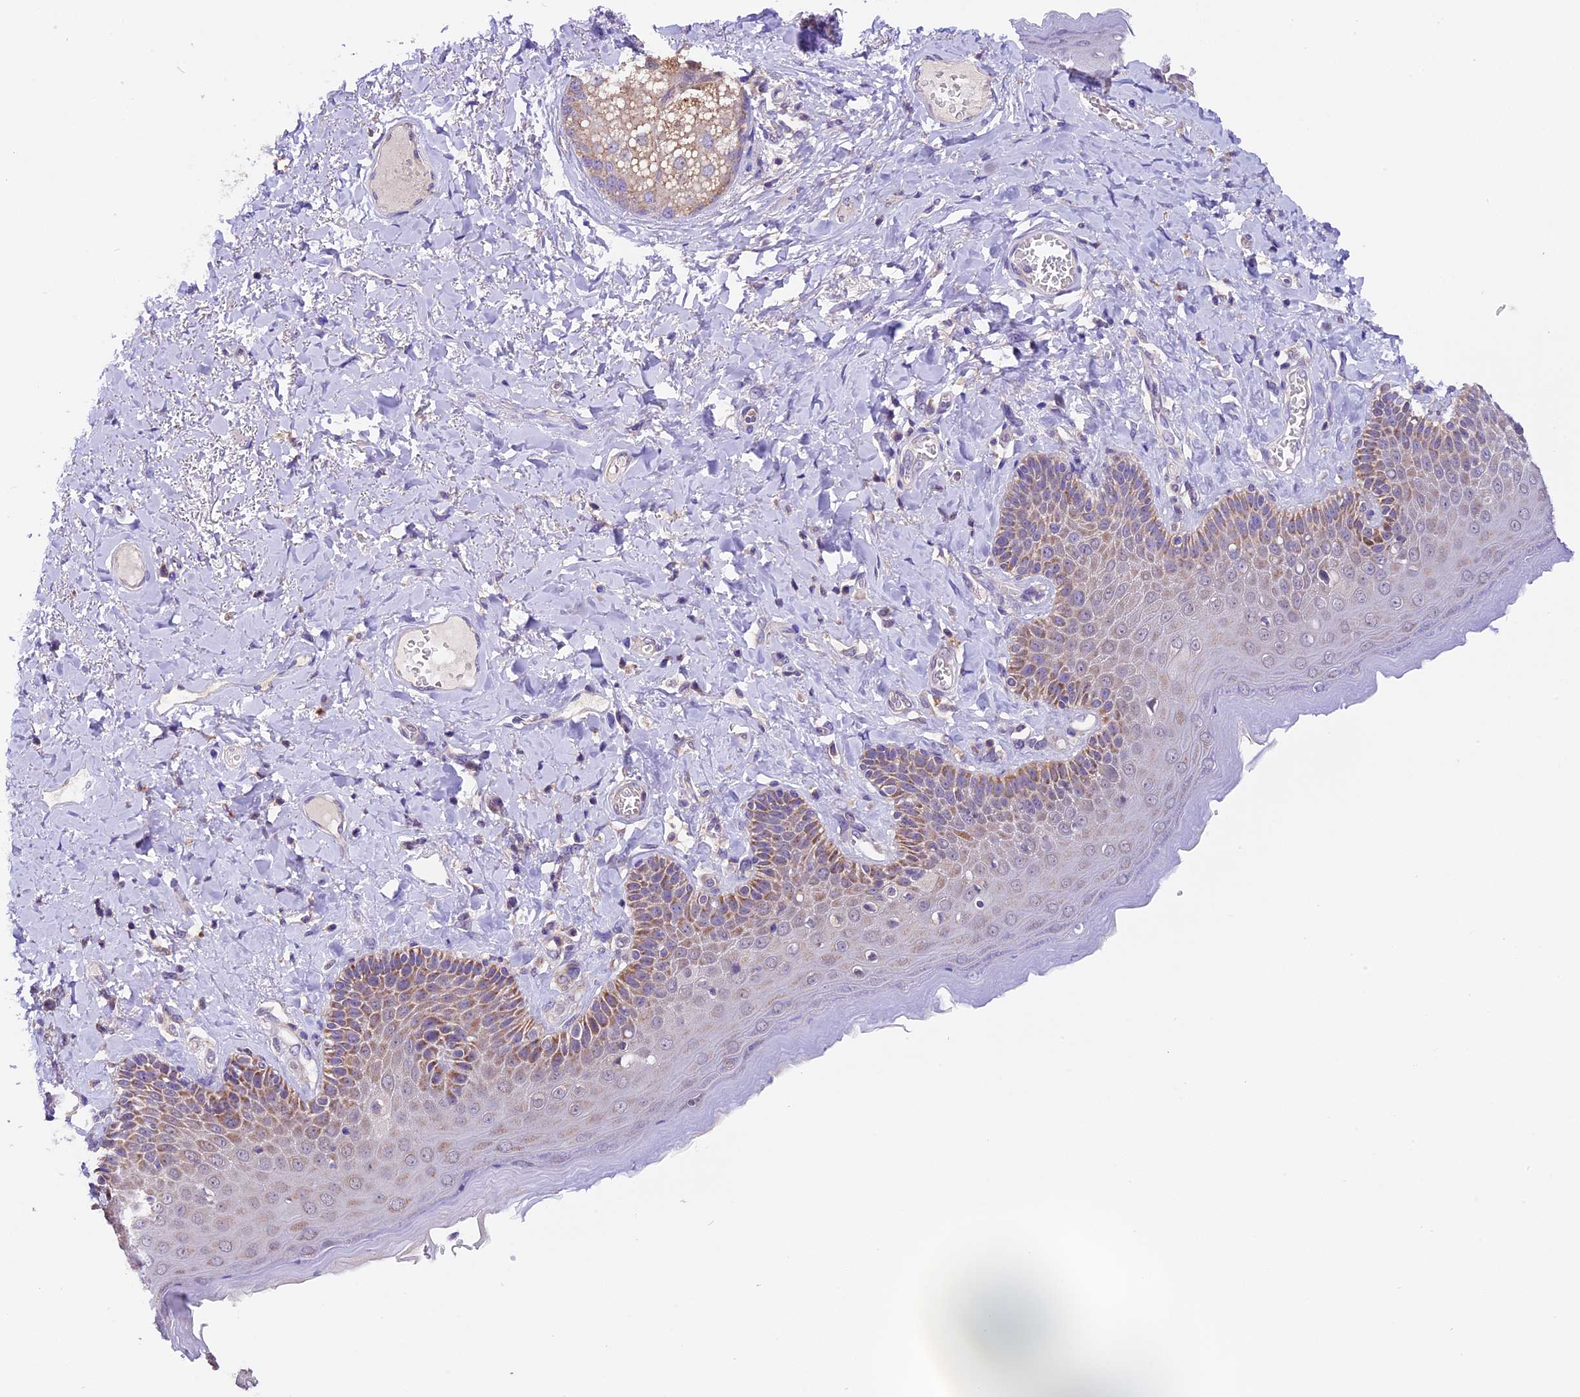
{"staining": {"intensity": "moderate", "quantity": "<25%", "location": "cytoplasmic/membranous"}, "tissue": "skin", "cell_type": "Epidermal cells", "image_type": "normal", "snomed": [{"axis": "morphology", "description": "Normal tissue, NOS"}, {"axis": "topography", "description": "Anal"}], "caption": "There is low levels of moderate cytoplasmic/membranous staining in epidermal cells of unremarkable skin, as demonstrated by immunohistochemical staining (brown color).", "gene": "DDX28", "patient": {"sex": "male", "age": 69}}